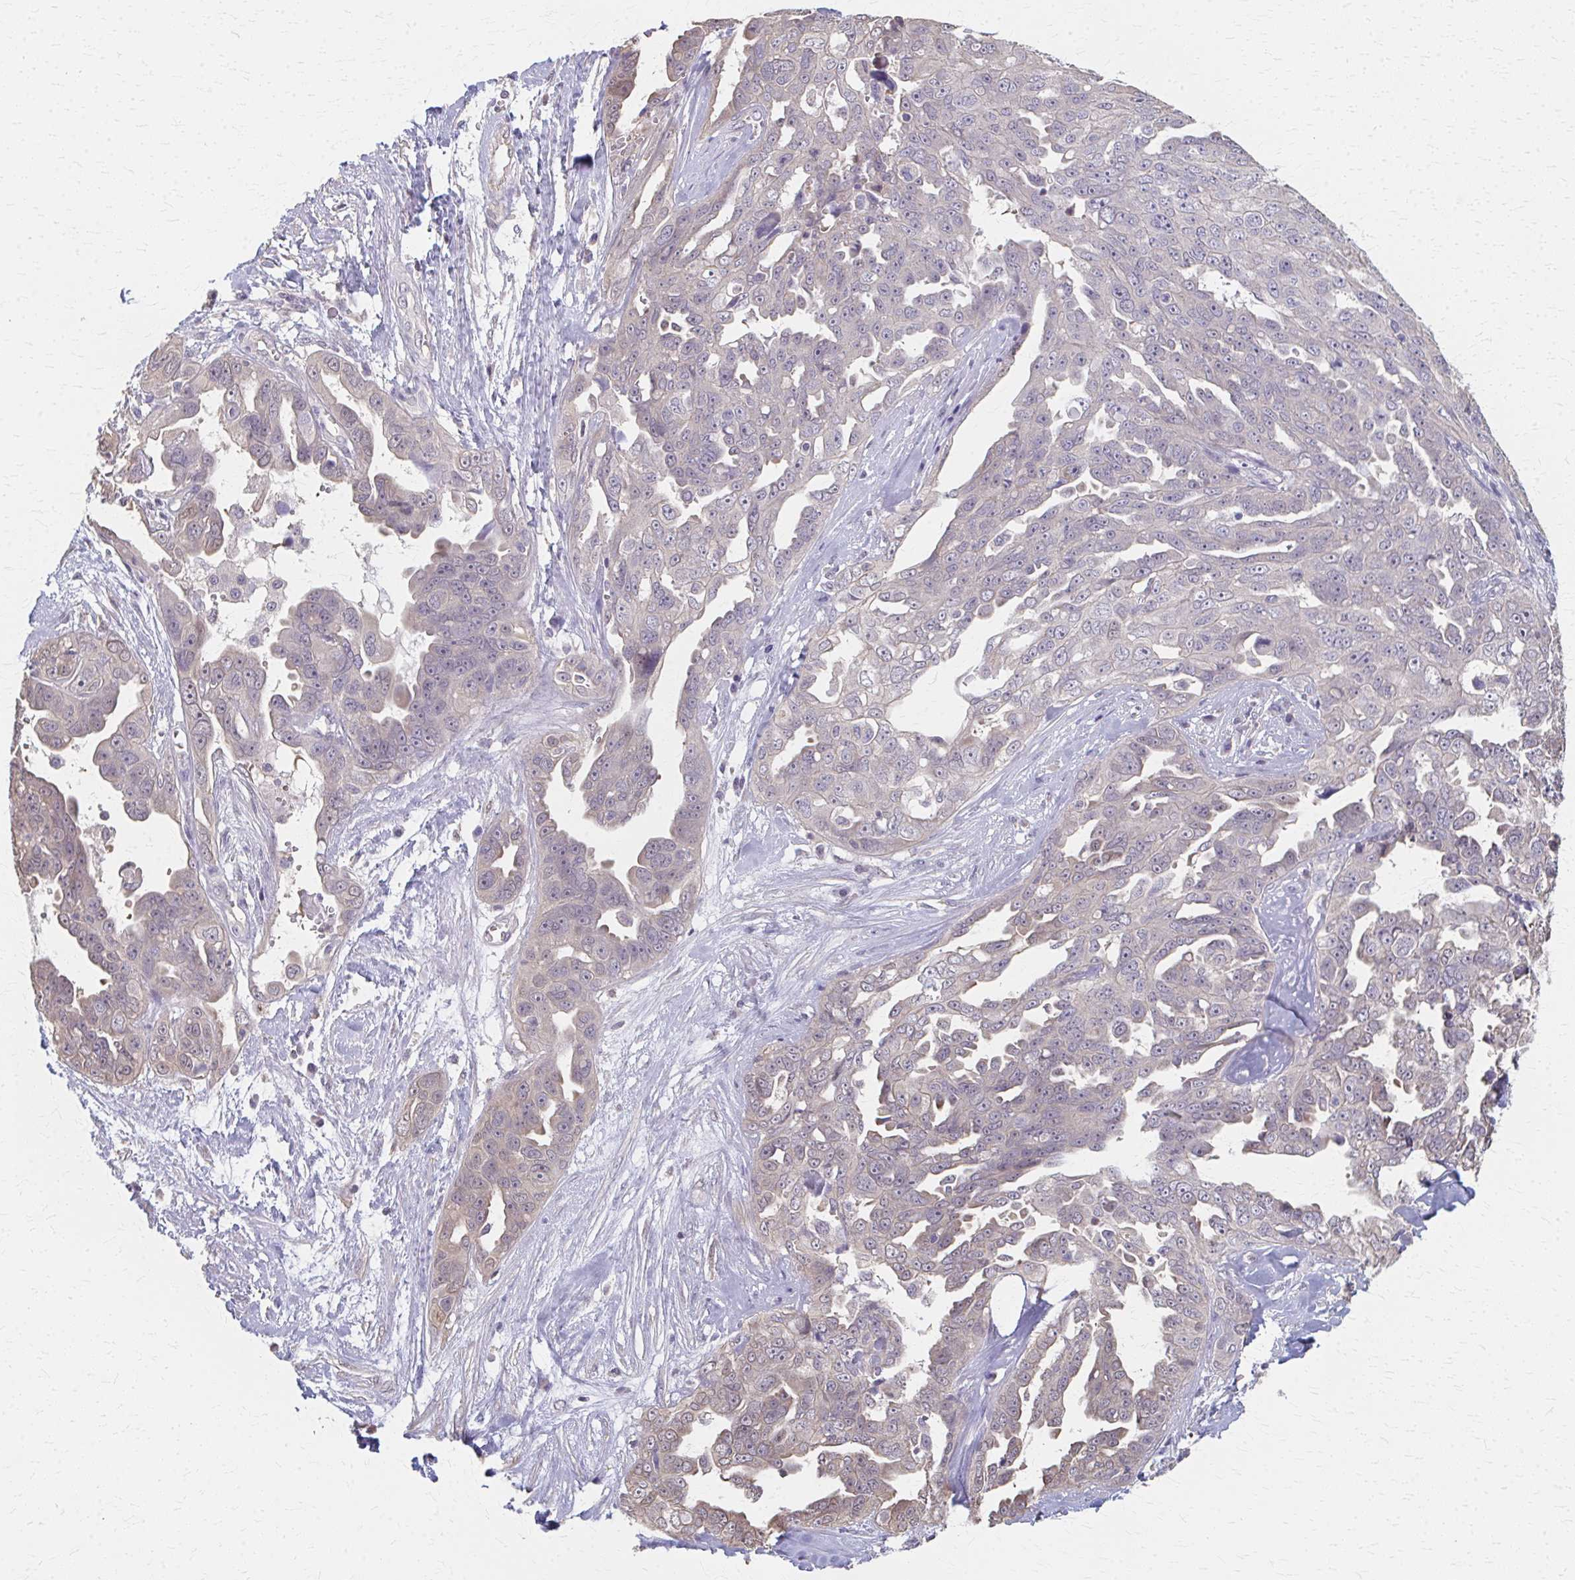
{"staining": {"intensity": "weak", "quantity": "<25%", "location": "cytoplasmic/membranous"}, "tissue": "ovarian cancer", "cell_type": "Tumor cells", "image_type": "cancer", "snomed": [{"axis": "morphology", "description": "Carcinoma, endometroid"}, {"axis": "topography", "description": "Ovary"}], "caption": "DAB (3,3'-diaminobenzidine) immunohistochemical staining of ovarian cancer (endometroid carcinoma) demonstrates no significant positivity in tumor cells. Brightfield microscopy of IHC stained with DAB (3,3'-diaminobenzidine) (brown) and hematoxylin (blue), captured at high magnification.", "gene": "RABGAP1L", "patient": {"sex": "female", "age": 70}}